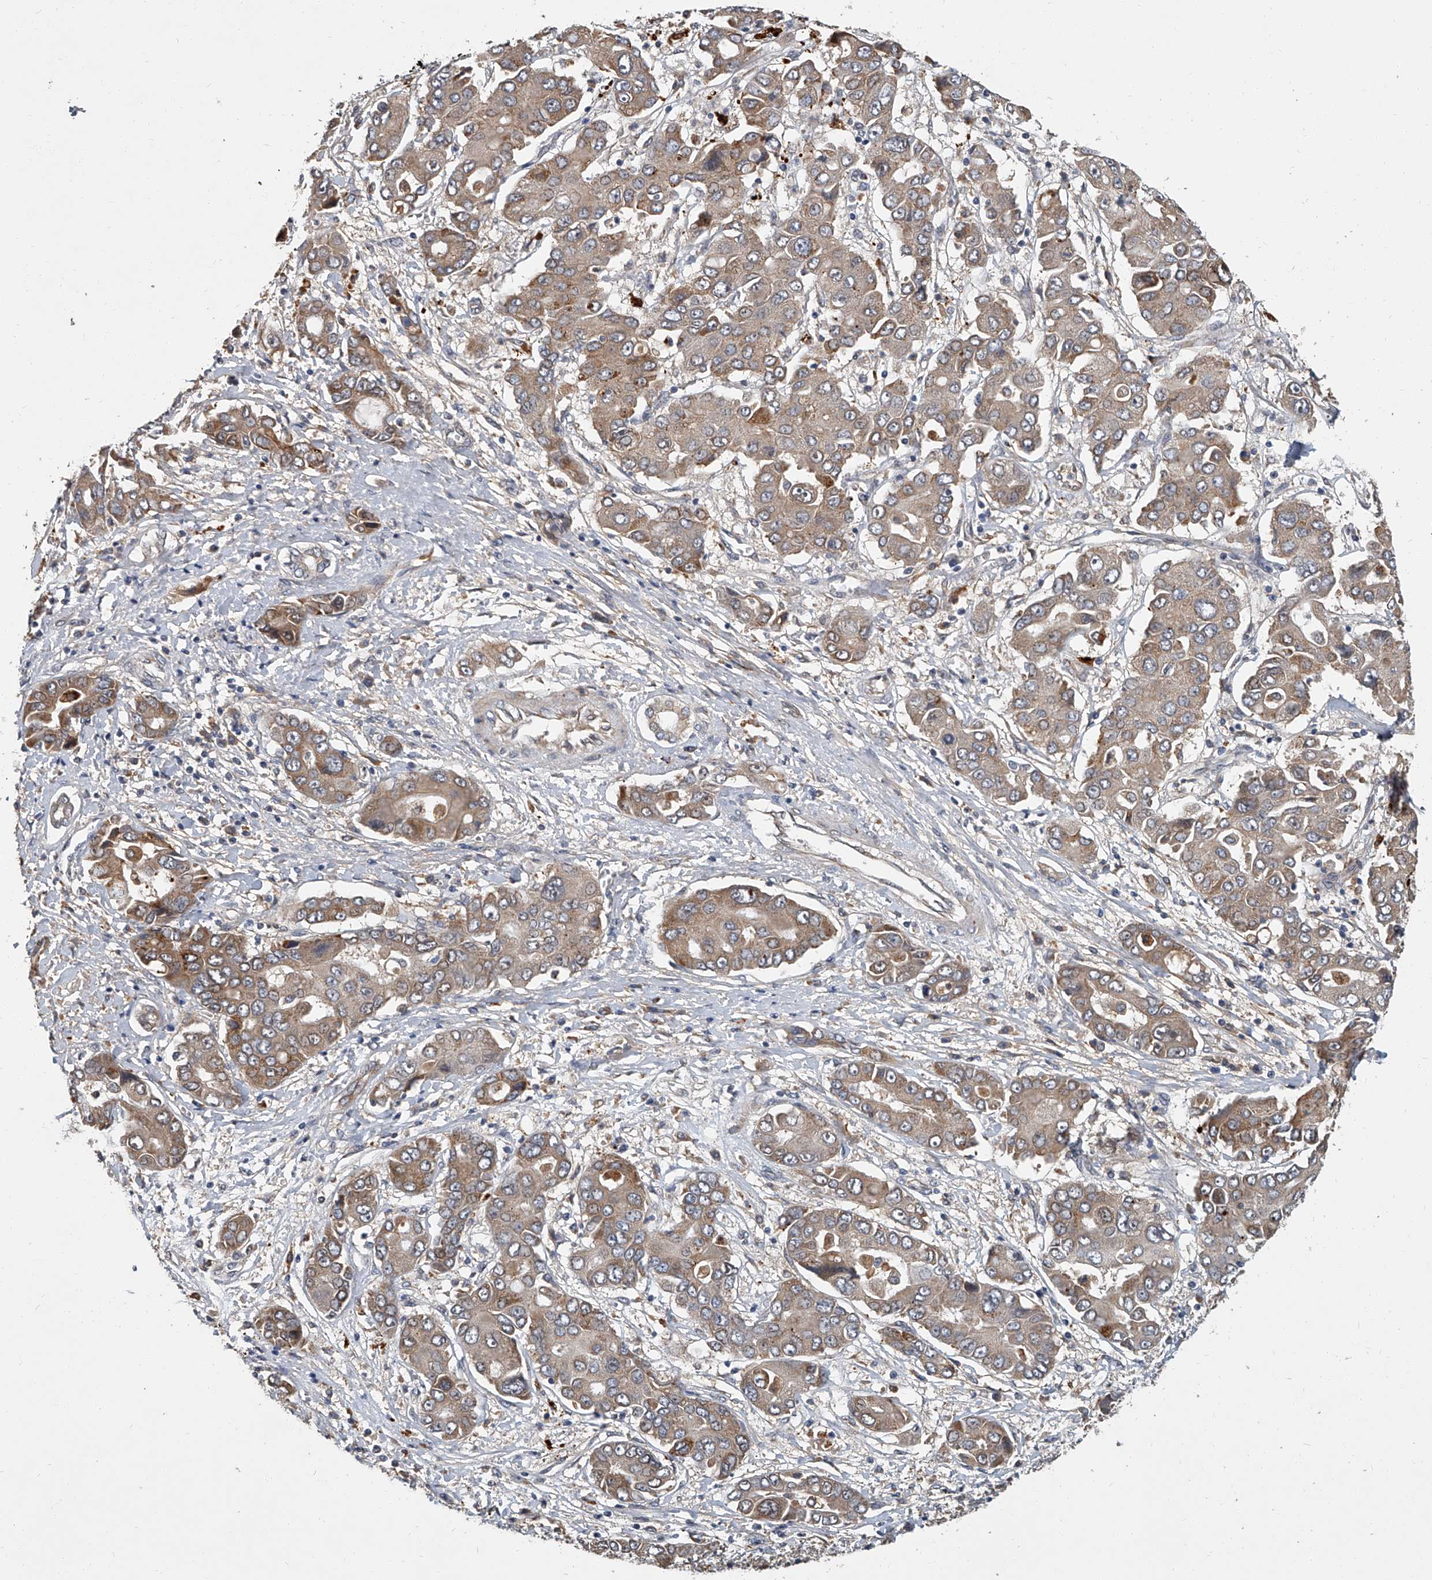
{"staining": {"intensity": "moderate", "quantity": ">75%", "location": "cytoplasmic/membranous"}, "tissue": "liver cancer", "cell_type": "Tumor cells", "image_type": "cancer", "snomed": [{"axis": "morphology", "description": "Cholangiocarcinoma"}, {"axis": "topography", "description": "Liver"}], "caption": "Immunohistochemical staining of human liver cancer displays medium levels of moderate cytoplasmic/membranous expression in approximately >75% of tumor cells.", "gene": "JAG2", "patient": {"sex": "male", "age": 67}}